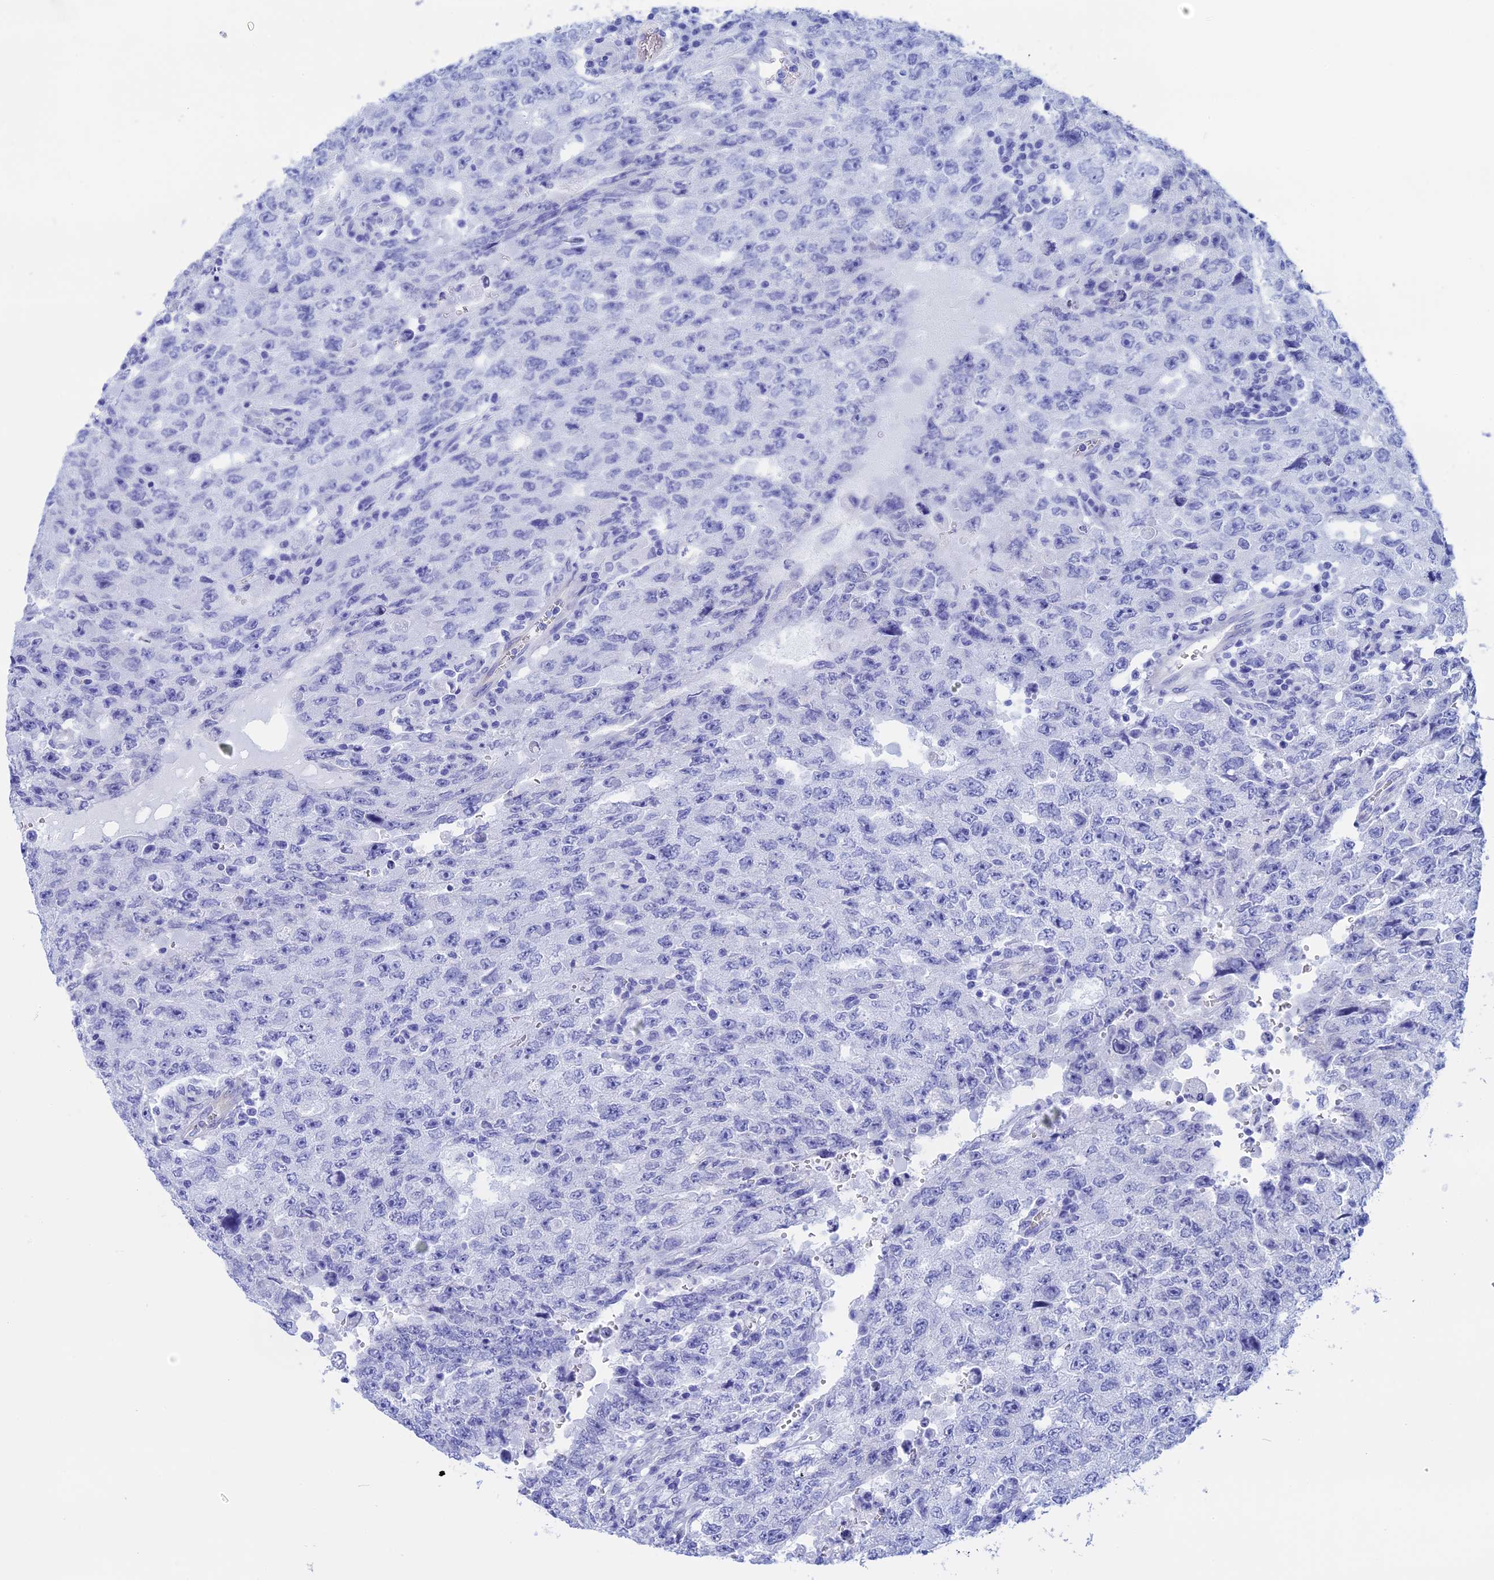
{"staining": {"intensity": "negative", "quantity": "none", "location": "none"}, "tissue": "testis cancer", "cell_type": "Tumor cells", "image_type": "cancer", "snomed": [{"axis": "morphology", "description": "Carcinoma, Embryonal, NOS"}, {"axis": "topography", "description": "Testis"}], "caption": "A high-resolution photomicrograph shows immunohistochemistry staining of testis cancer (embryonal carcinoma), which exhibits no significant staining in tumor cells.", "gene": "TEX101", "patient": {"sex": "male", "age": 26}}